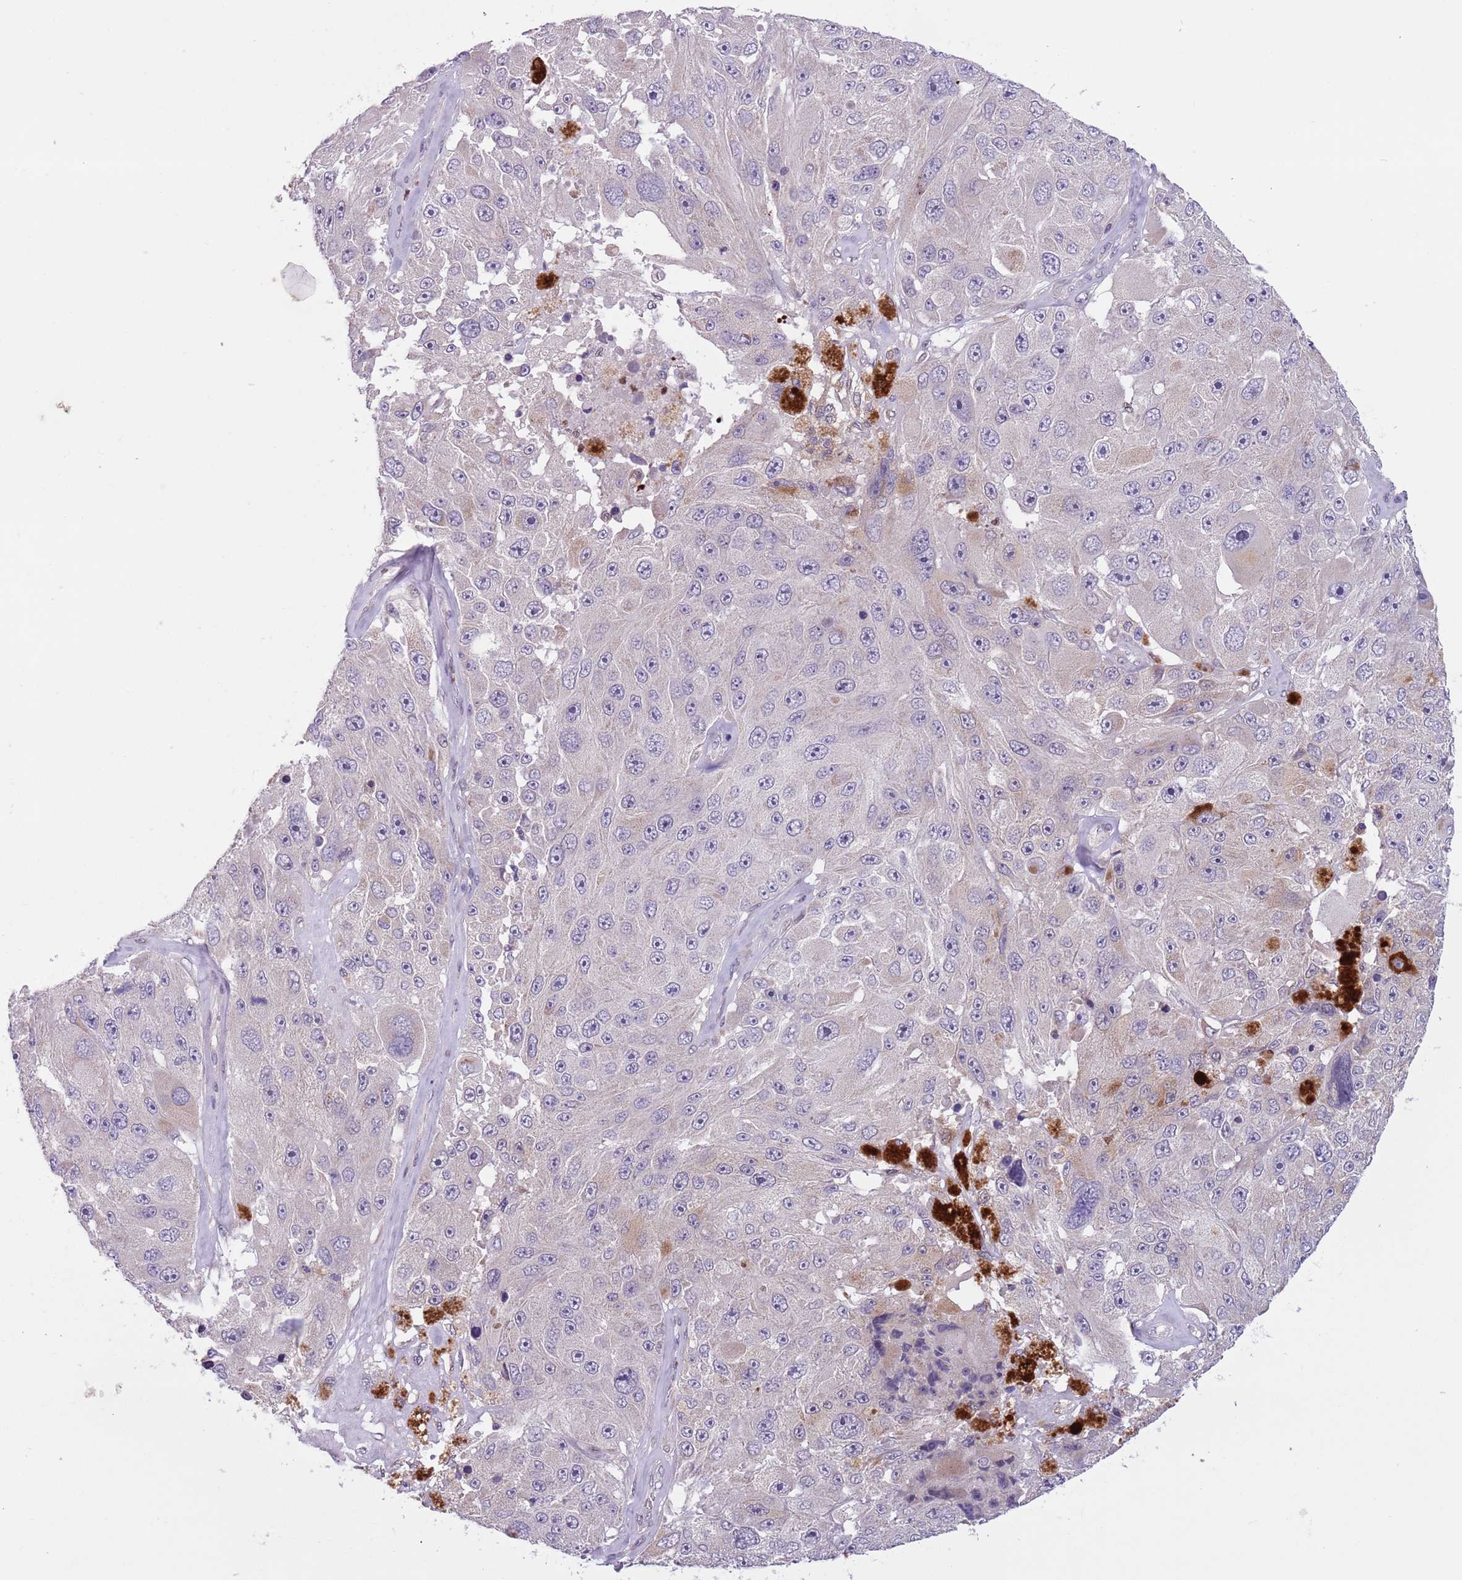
{"staining": {"intensity": "negative", "quantity": "none", "location": "none"}, "tissue": "melanoma", "cell_type": "Tumor cells", "image_type": "cancer", "snomed": [{"axis": "morphology", "description": "Malignant melanoma, Metastatic site"}, {"axis": "topography", "description": "Lymph node"}], "caption": "Protein analysis of melanoma shows no significant positivity in tumor cells.", "gene": "ADCY7", "patient": {"sex": "male", "age": 62}}